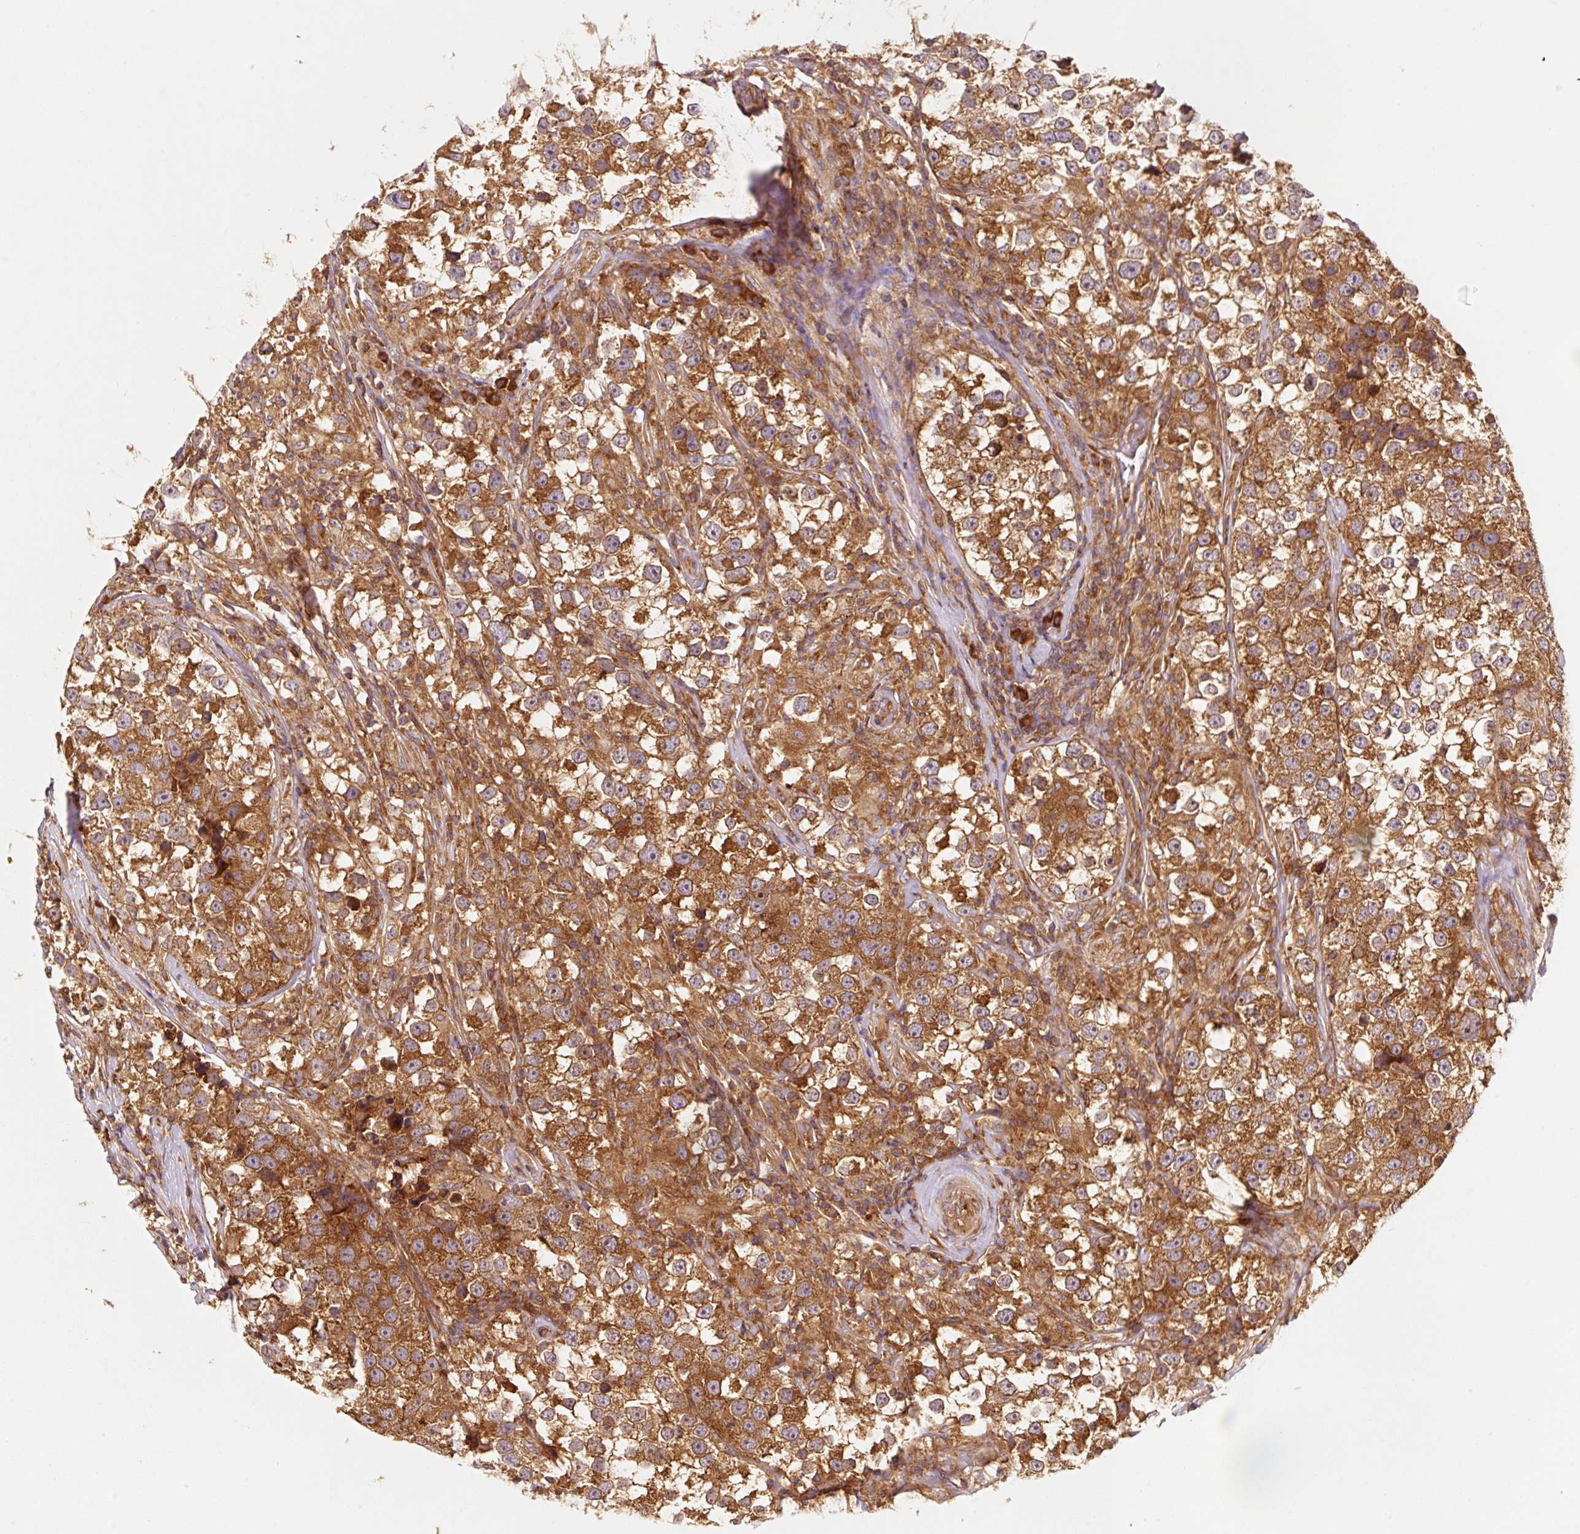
{"staining": {"intensity": "strong", "quantity": ">75%", "location": "cytoplasmic/membranous"}, "tissue": "testis cancer", "cell_type": "Tumor cells", "image_type": "cancer", "snomed": [{"axis": "morphology", "description": "Seminoma, NOS"}, {"axis": "topography", "description": "Testis"}], "caption": "A micrograph of seminoma (testis) stained for a protein exhibits strong cytoplasmic/membranous brown staining in tumor cells. (Brightfield microscopy of DAB IHC at high magnification).", "gene": "EIF2S2", "patient": {"sex": "male", "age": 46}}